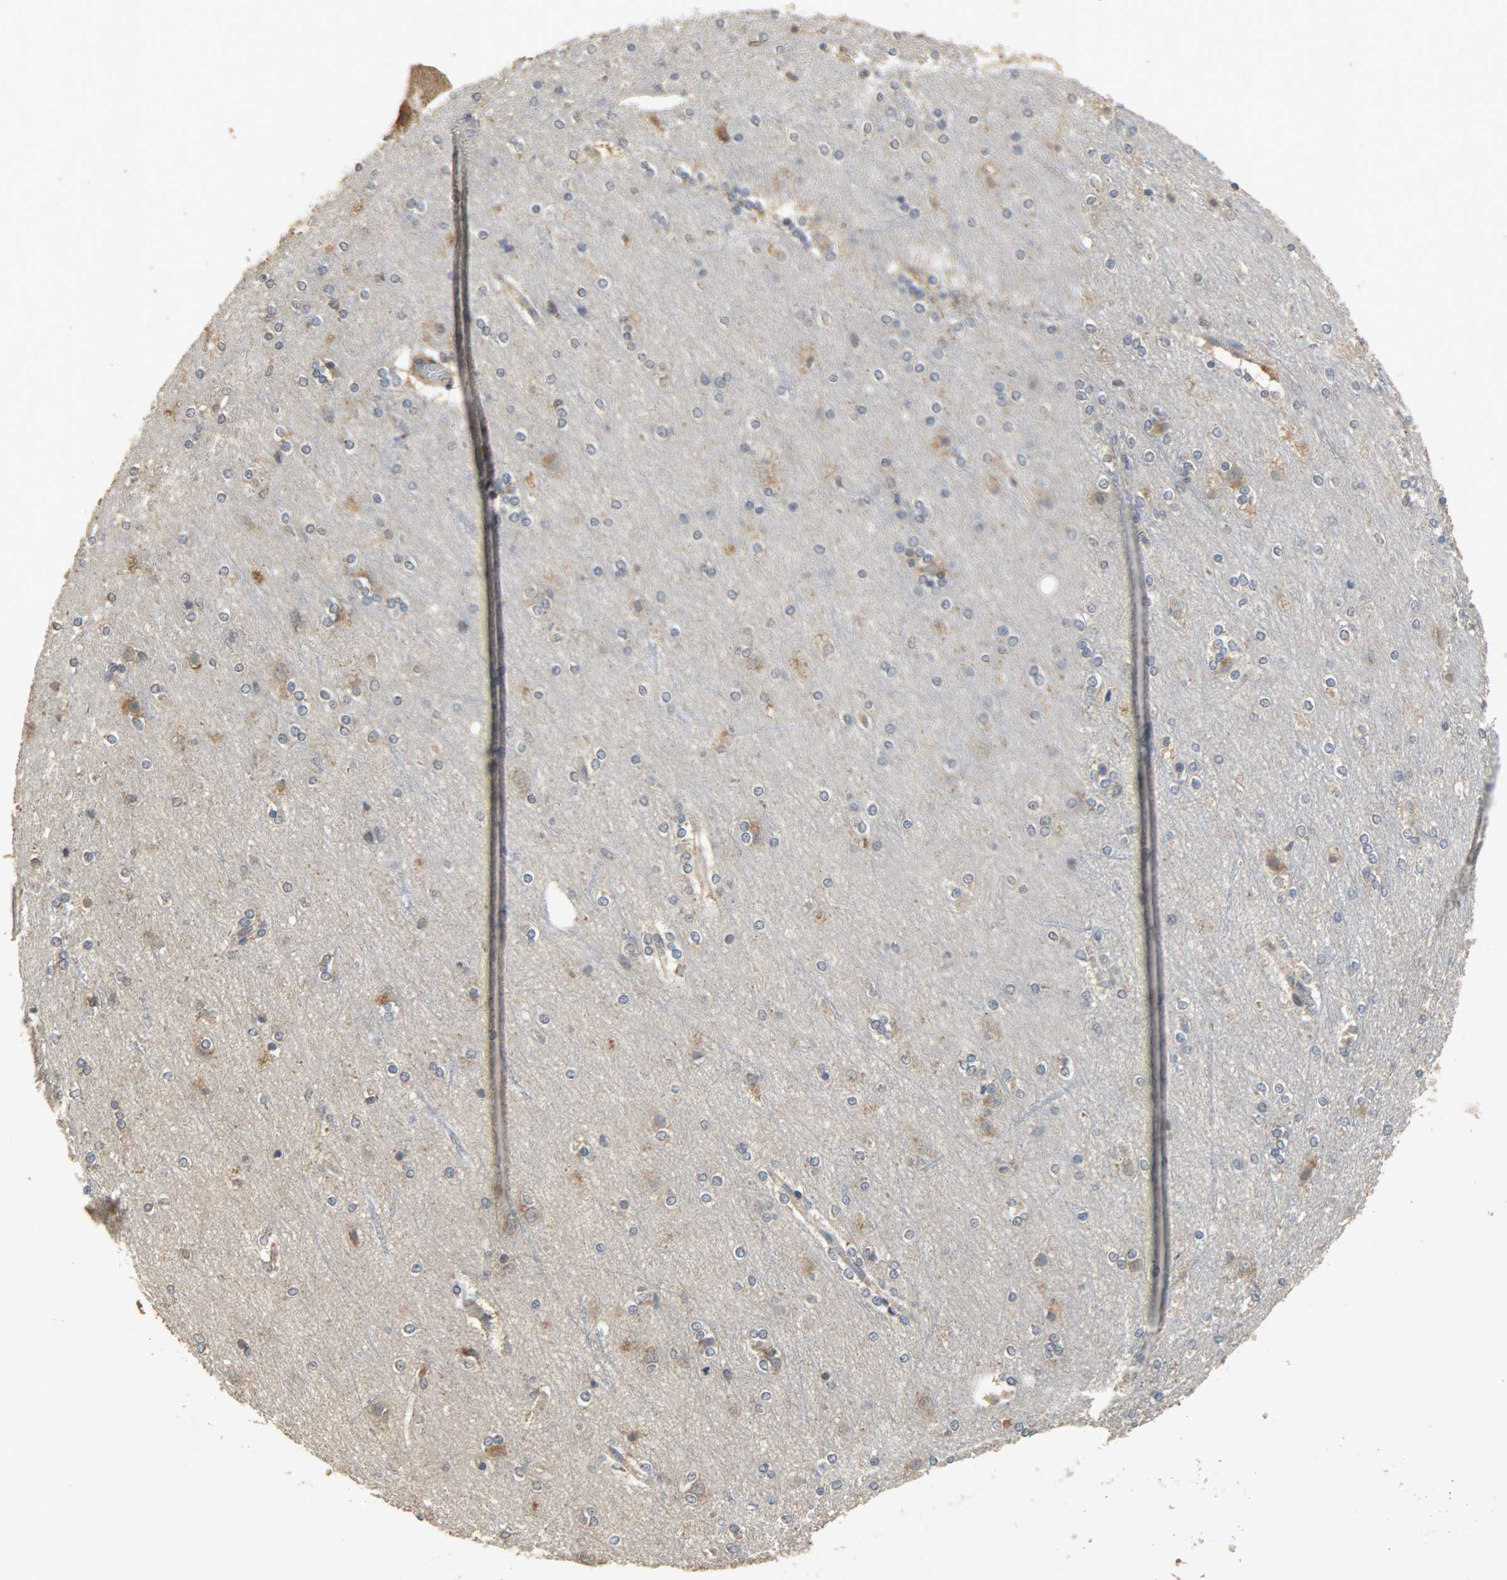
{"staining": {"intensity": "weak", "quantity": "25%-75%", "location": "cytoplasmic/membranous"}, "tissue": "cerebral cortex", "cell_type": "Endothelial cells", "image_type": "normal", "snomed": [{"axis": "morphology", "description": "Normal tissue, NOS"}, {"axis": "topography", "description": "Cerebral cortex"}], "caption": "Cerebral cortex stained with a brown dye demonstrates weak cytoplasmic/membranous positive staining in approximately 25%-75% of endothelial cells.", "gene": "CDKN2C", "patient": {"sex": "female", "age": 54}}